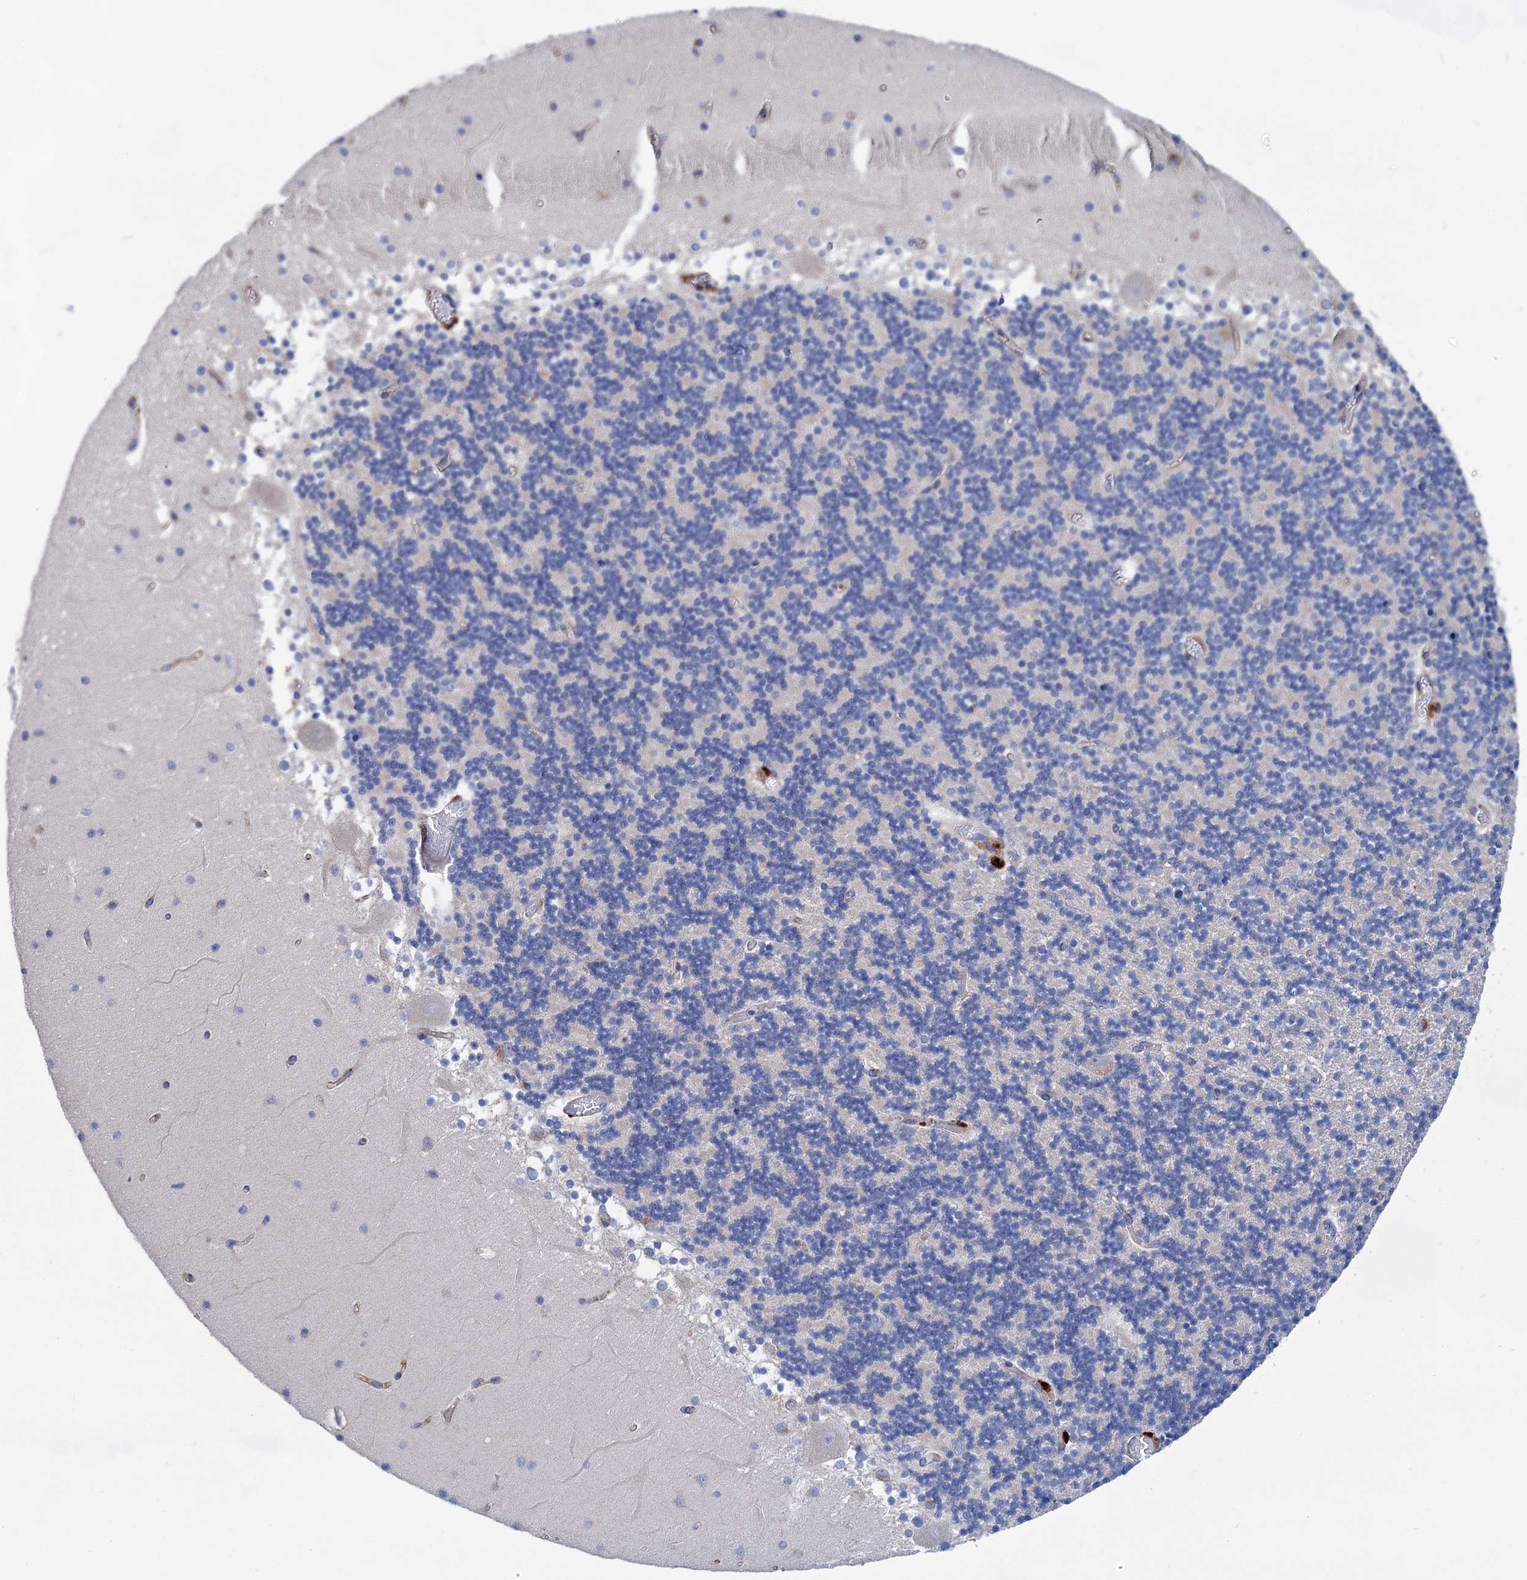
{"staining": {"intensity": "negative", "quantity": "none", "location": "none"}, "tissue": "cerebellum", "cell_type": "Cells in granular layer", "image_type": "normal", "snomed": [{"axis": "morphology", "description": "Normal tissue, NOS"}, {"axis": "topography", "description": "Cerebellum"}], "caption": "Image shows no significant protein expression in cells in granular layer of unremarkable cerebellum. The staining was performed using DAB to visualize the protein expression in brown, while the nuclei were stained in blue with hematoxylin (Magnification: 20x).", "gene": "GPR155", "patient": {"sex": "female", "age": 28}}